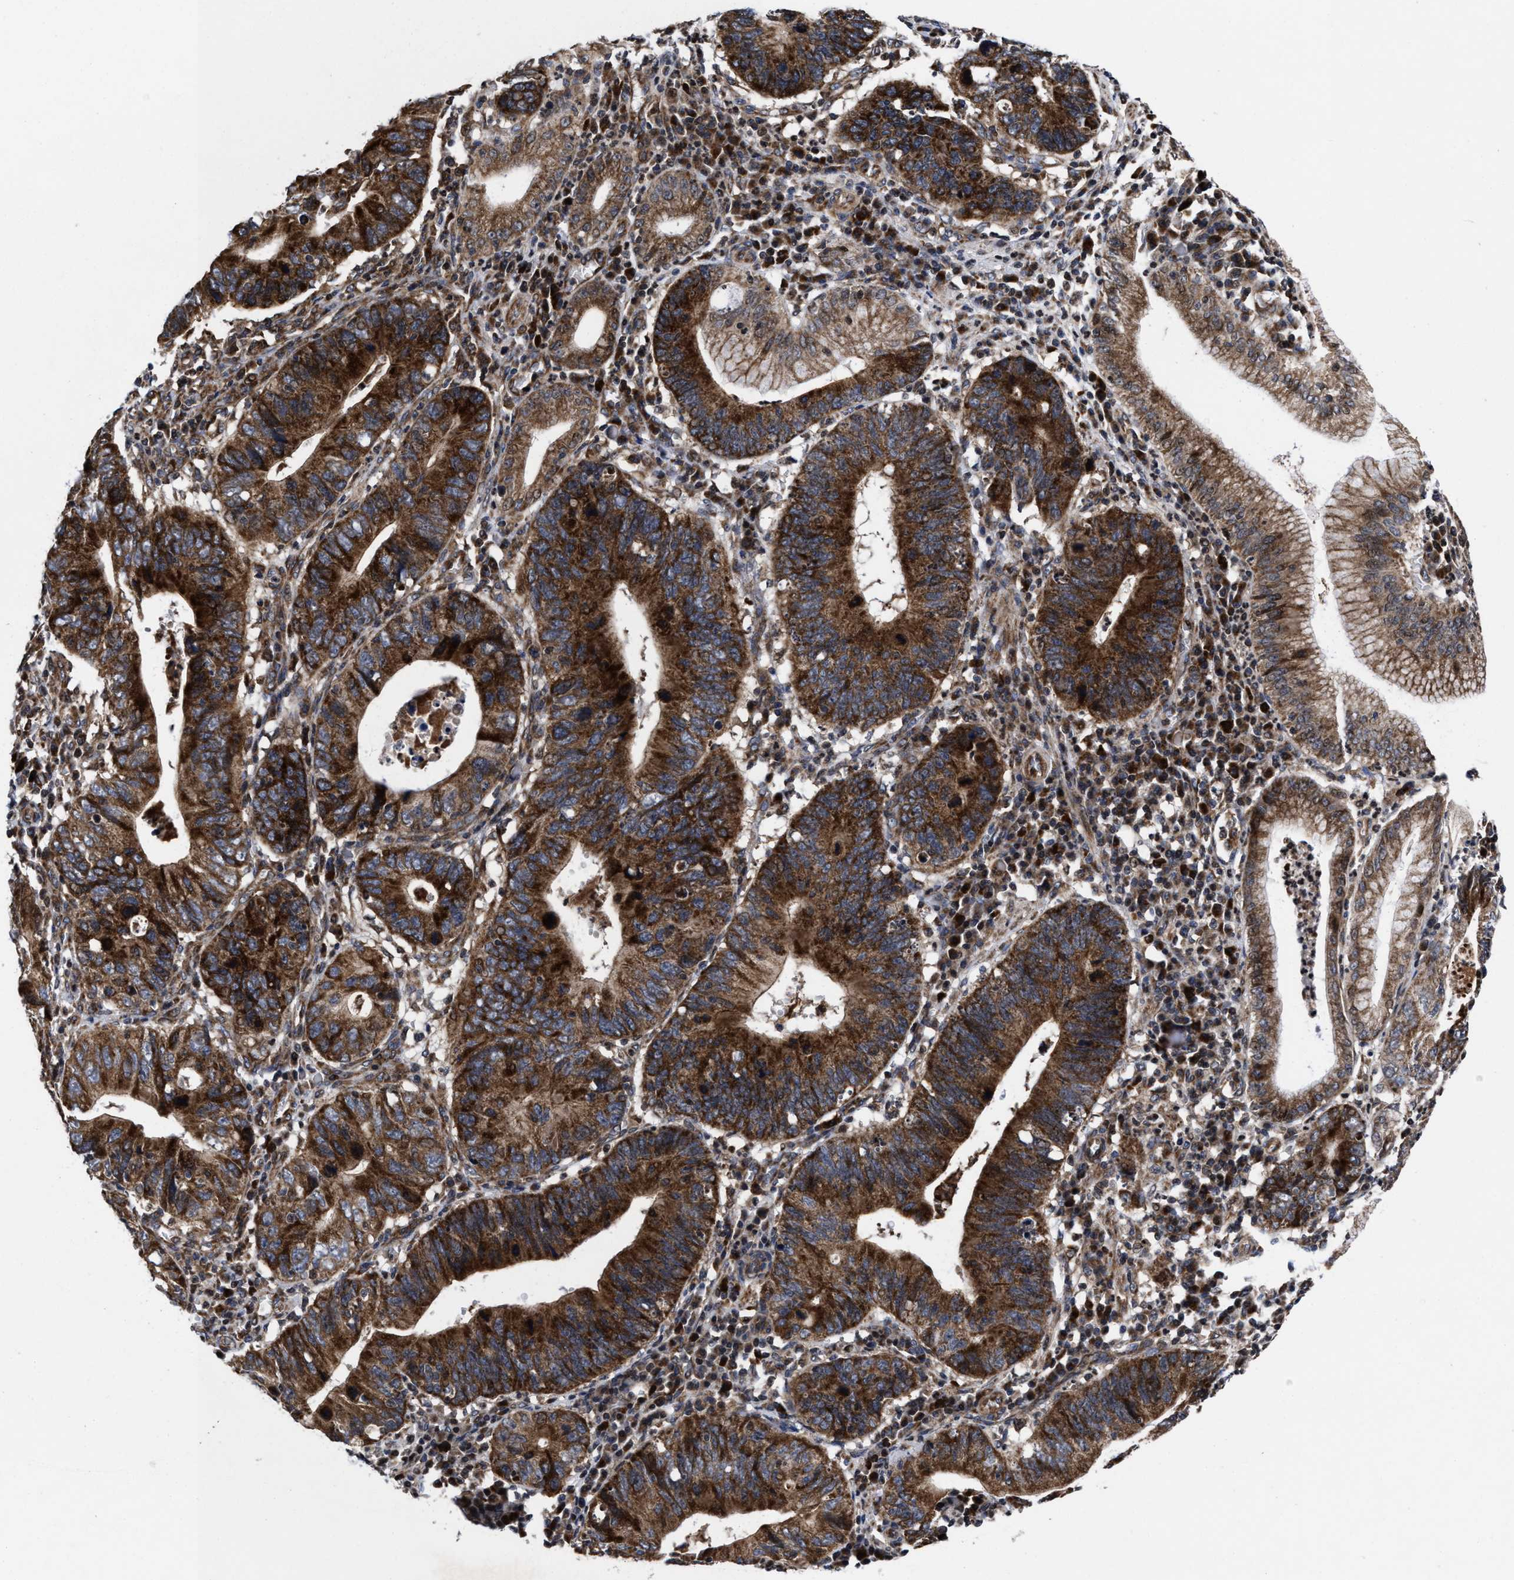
{"staining": {"intensity": "strong", "quantity": ">75%", "location": "cytoplasmic/membranous"}, "tissue": "stomach cancer", "cell_type": "Tumor cells", "image_type": "cancer", "snomed": [{"axis": "morphology", "description": "Adenocarcinoma, NOS"}, {"axis": "topography", "description": "Stomach"}], "caption": "Adenocarcinoma (stomach) was stained to show a protein in brown. There is high levels of strong cytoplasmic/membranous expression in about >75% of tumor cells.", "gene": "MRPL50", "patient": {"sex": "male", "age": 59}}